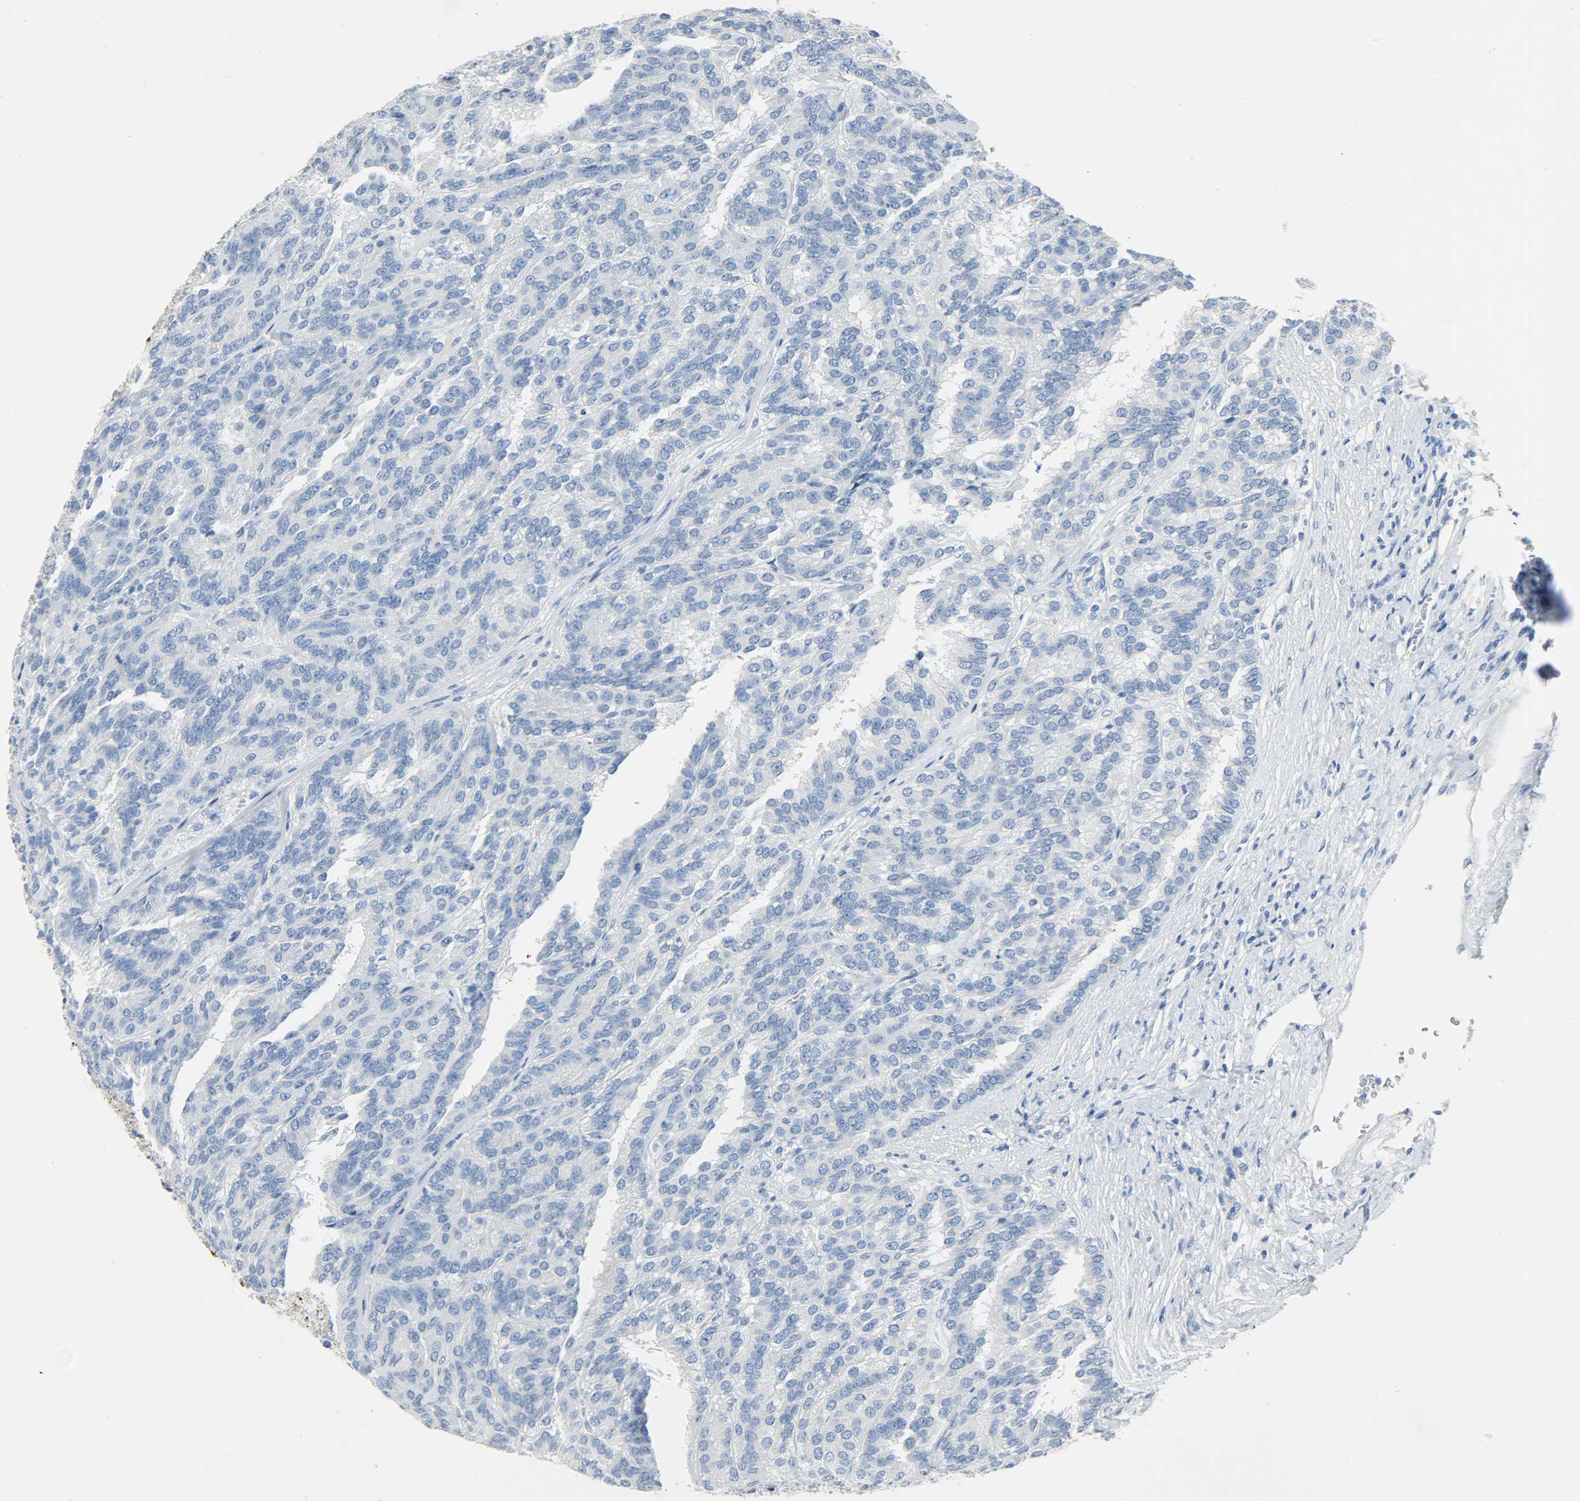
{"staining": {"intensity": "negative", "quantity": "none", "location": "none"}, "tissue": "renal cancer", "cell_type": "Tumor cells", "image_type": "cancer", "snomed": [{"axis": "morphology", "description": "Adenocarcinoma, NOS"}, {"axis": "topography", "description": "Kidney"}], "caption": "Tumor cells are negative for brown protein staining in adenocarcinoma (renal).", "gene": "CRP", "patient": {"sex": "male", "age": 46}}